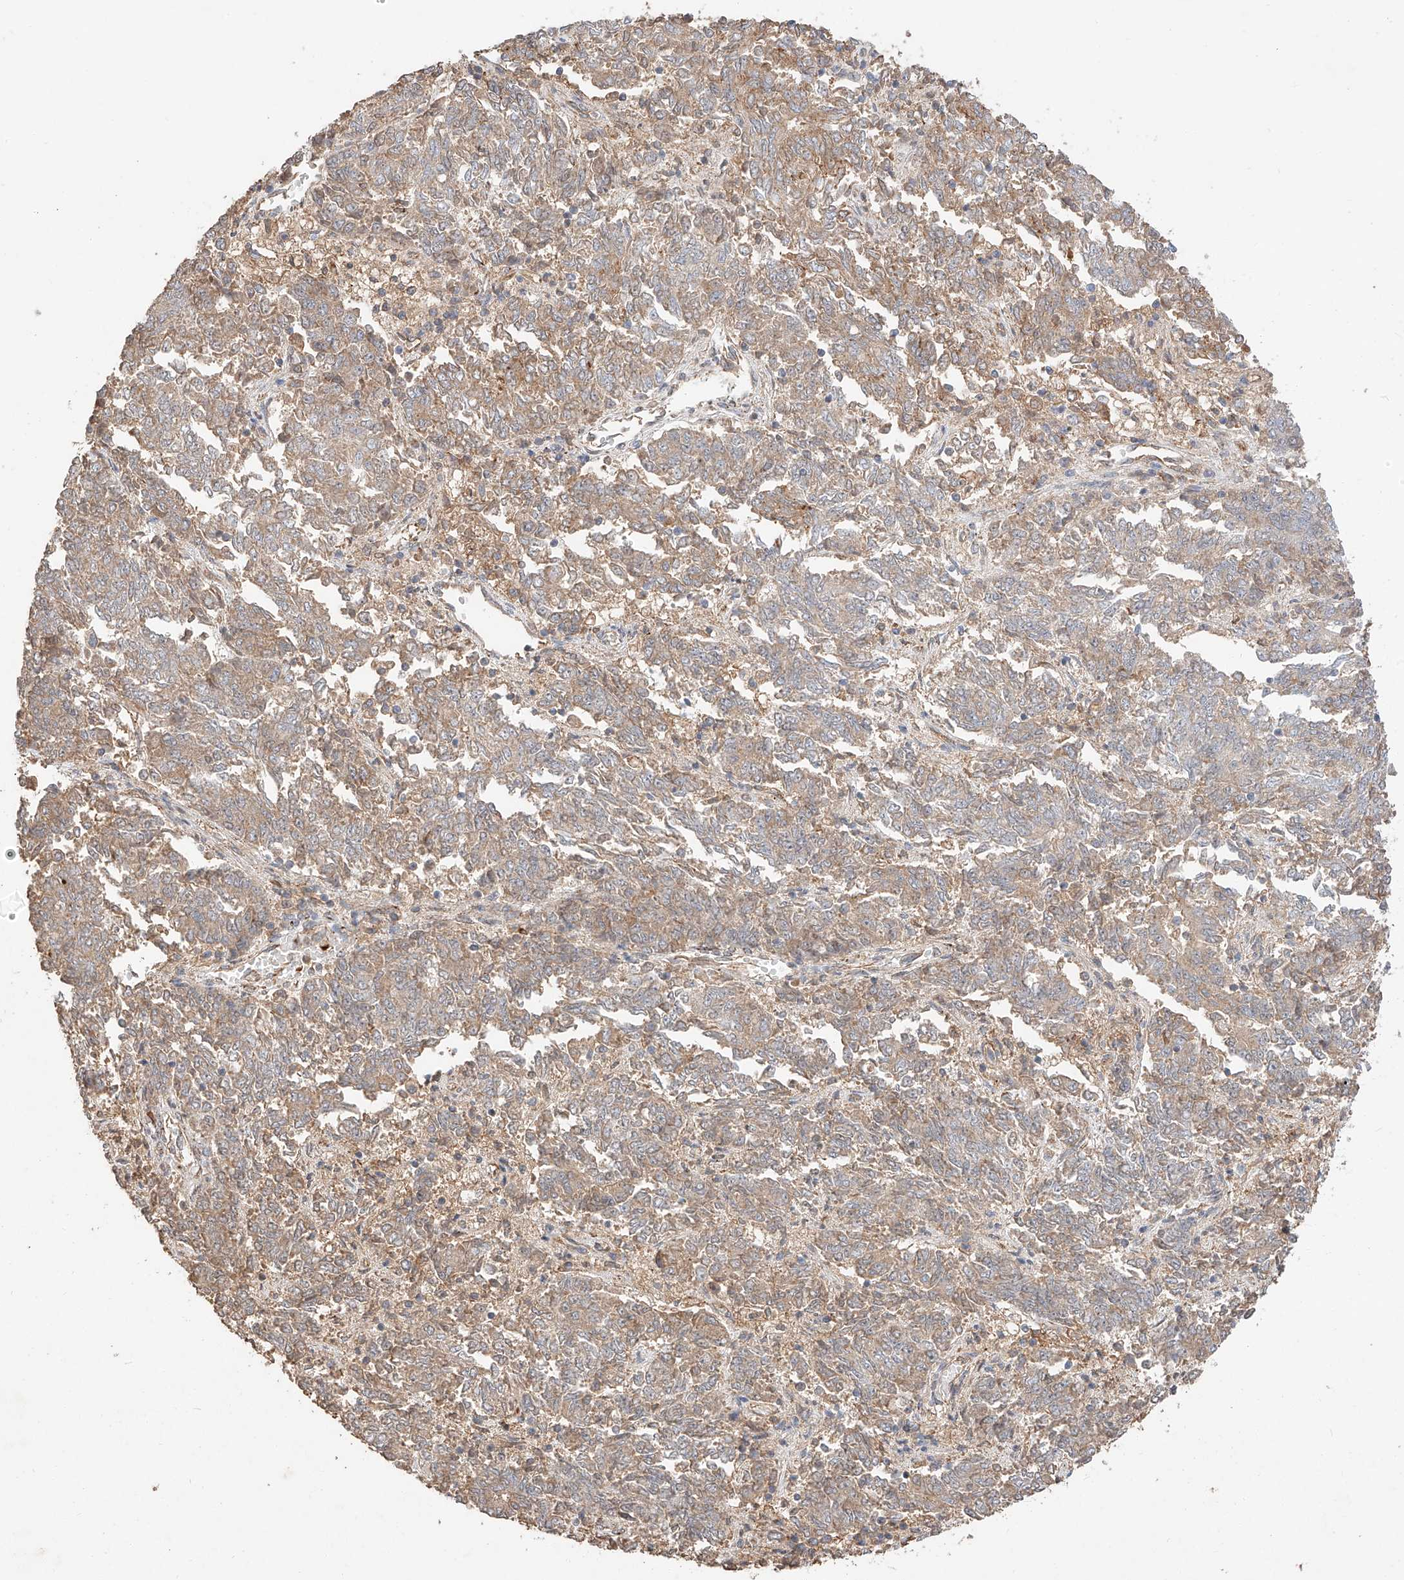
{"staining": {"intensity": "weak", "quantity": "25%-75%", "location": "cytoplasmic/membranous"}, "tissue": "endometrial cancer", "cell_type": "Tumor cells", "image_type": "cancer", "snomed": [{"axis": "morphology", "description": "Adenocarcinoma, NOS"}, {"axis": "topography", "description": "Endometrium"}], "caption": "Endometrial cancer (adenocarcinoma) stained with a brown dye displays weak cytoplasmic/membranous positive staining in approximately 25%-75% of tumor cells.", "gene": "SUSD6", "patient": {"sex": "female", "age": 80}}